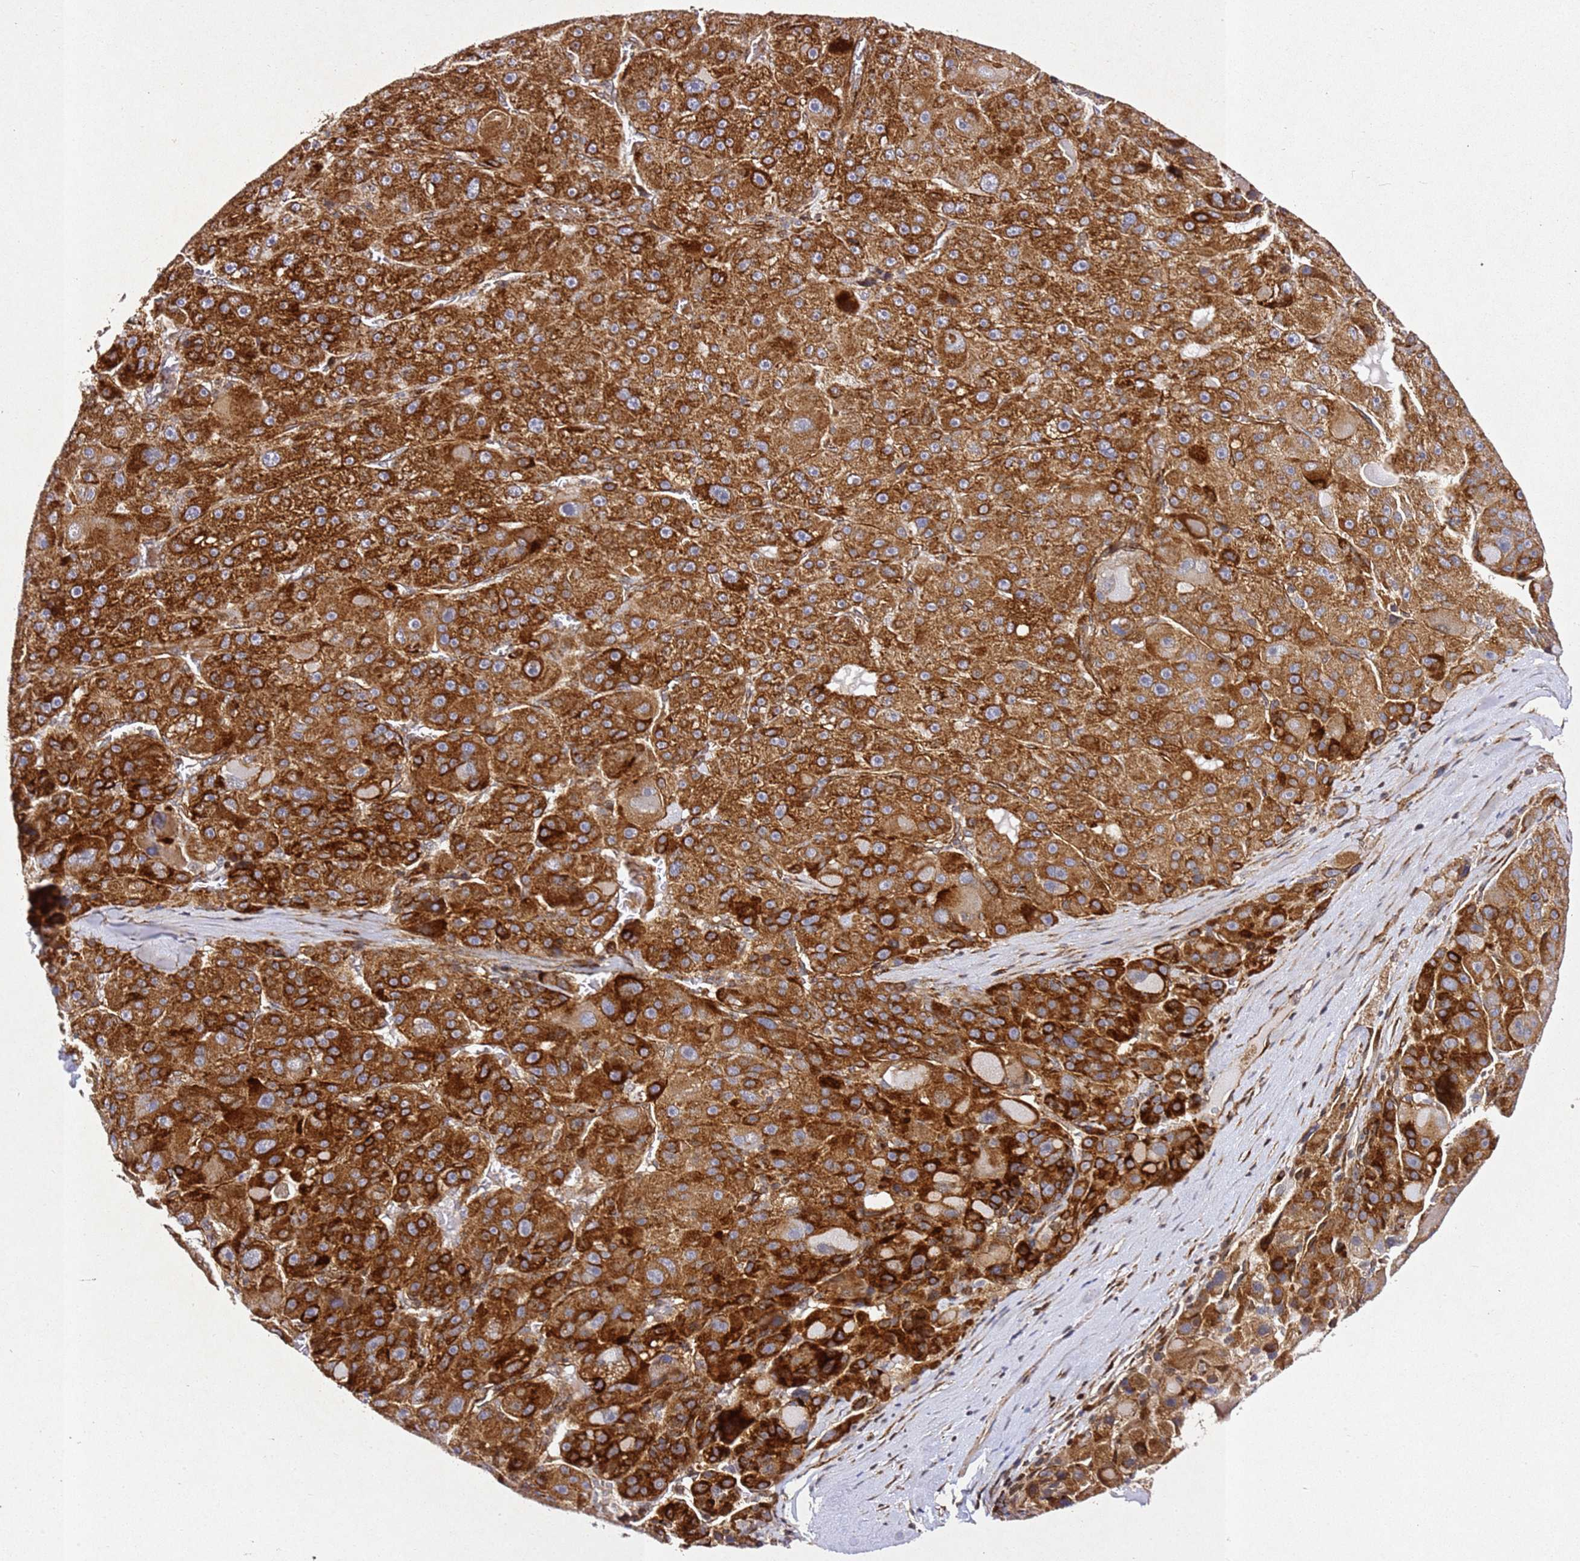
{"staining": {"intensity": "strong", "quantity": ">75%", "location": "cytoplasmic/membranous"}, "tissue": "liver cancer", "cell_type": "Tumor cells", "image_type": "cancer", "snomed": [{"axis": "morphology", "description": "Carcinoma, Hepatocellular, NOS"}, {"axis": "topography", "description": "Liver"}], "caption": "This photomicrograph reveals immunohistochemistry staining of liver cancer (hepatocellular carcinoma), with high strong cytoplasmic/membranous expression in approximately >75% of tumor cells.", "gene": "ZNF296", "patient": {"sex": "male", "age": 76}}